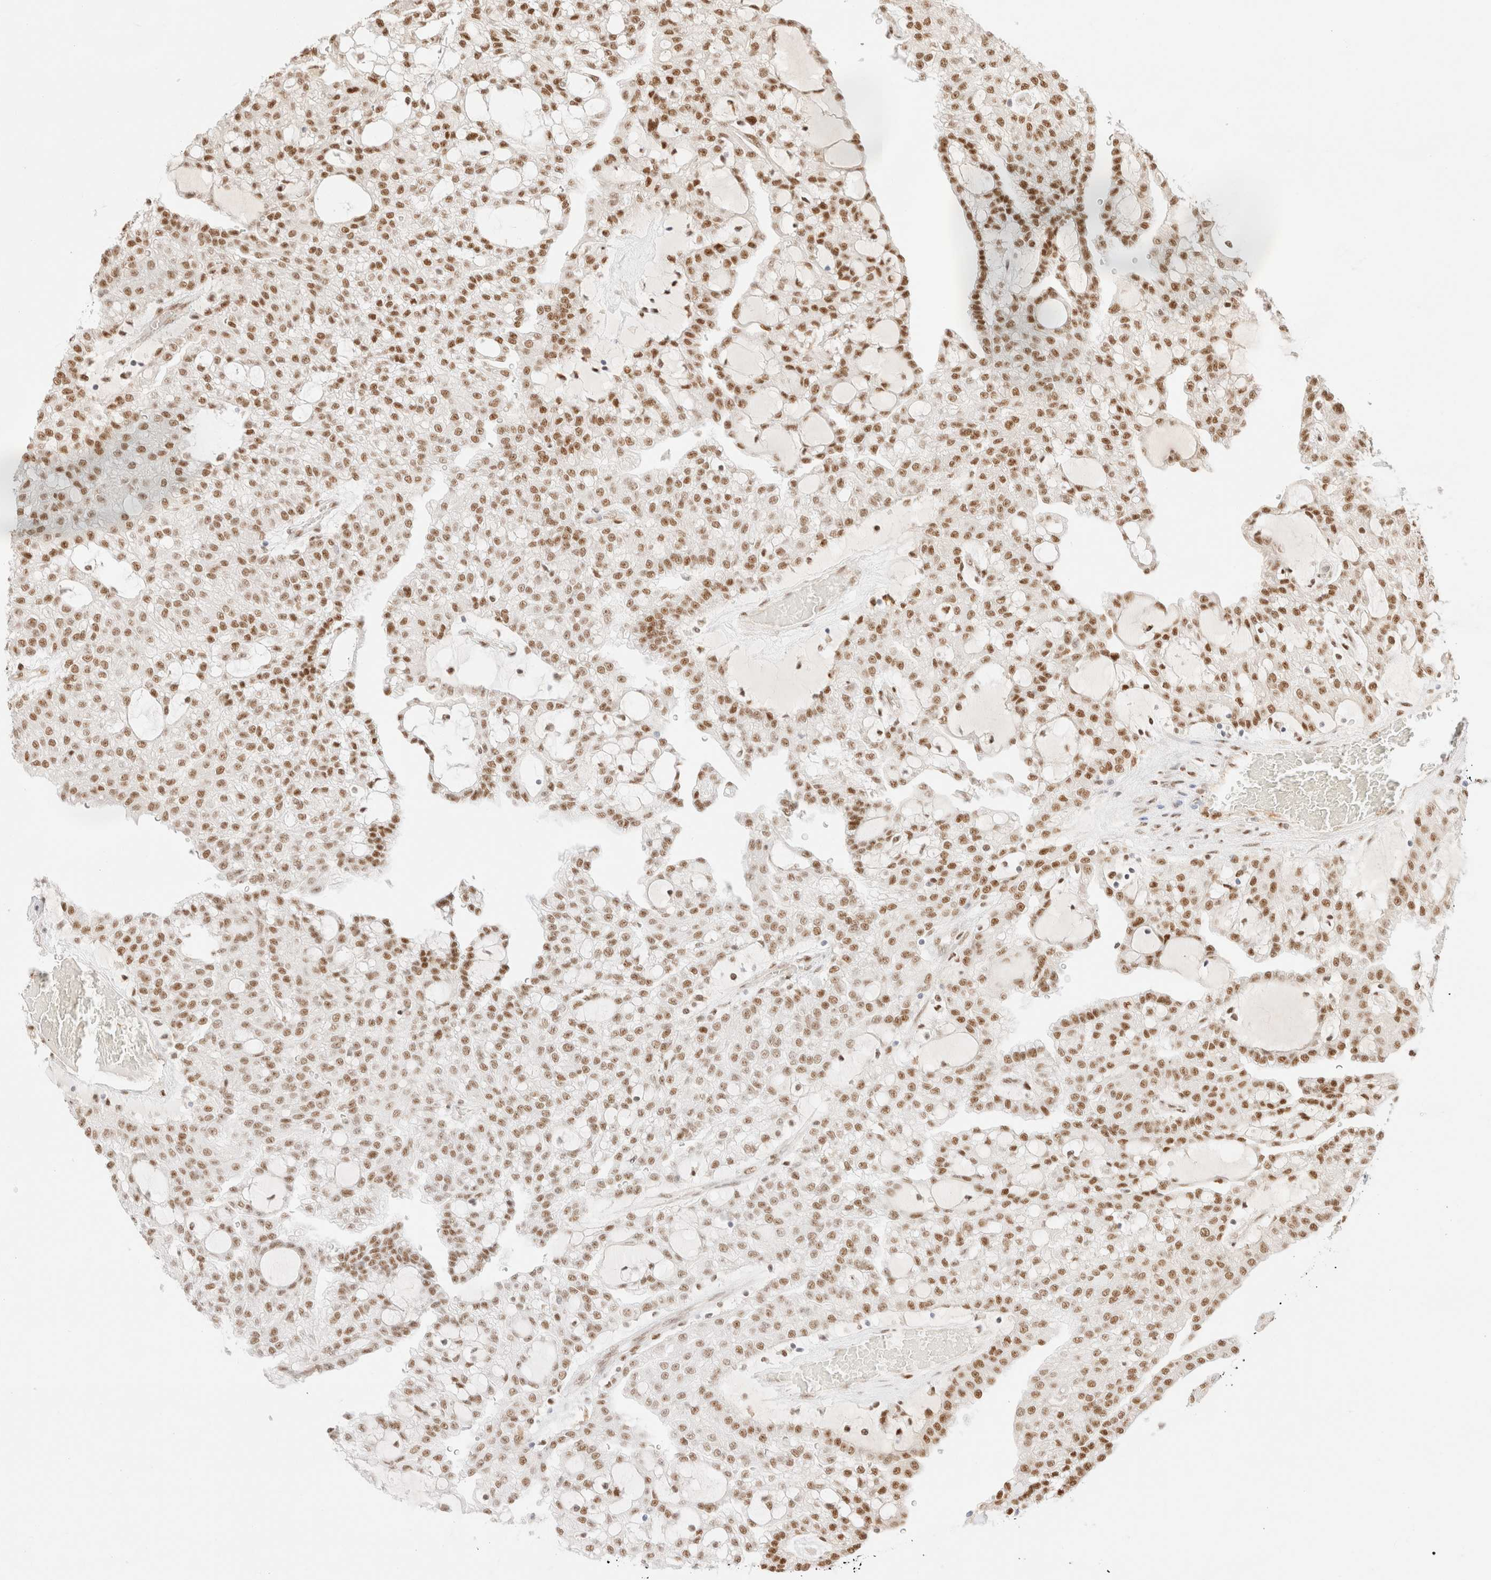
{"staining": {"intensity": "moderate", "quantity": ">75%", "location": "nuclear"}, "tissue": "renal cancer", "cell_type": "Tumor cells", "image_type": "cancer", "snomed": [{"axis": "morphology", "description": "Adenocarcinoma, NOS"}, {"axis": "topography", "description": "Kidney"}], "caption": "Moderate nuclear positivity is identified in approximately >75% of tumor cells in renal cancer (adenocarcinoma).", "gene": "ZNF768", "patient": {"sex": "male", "age": 63}}